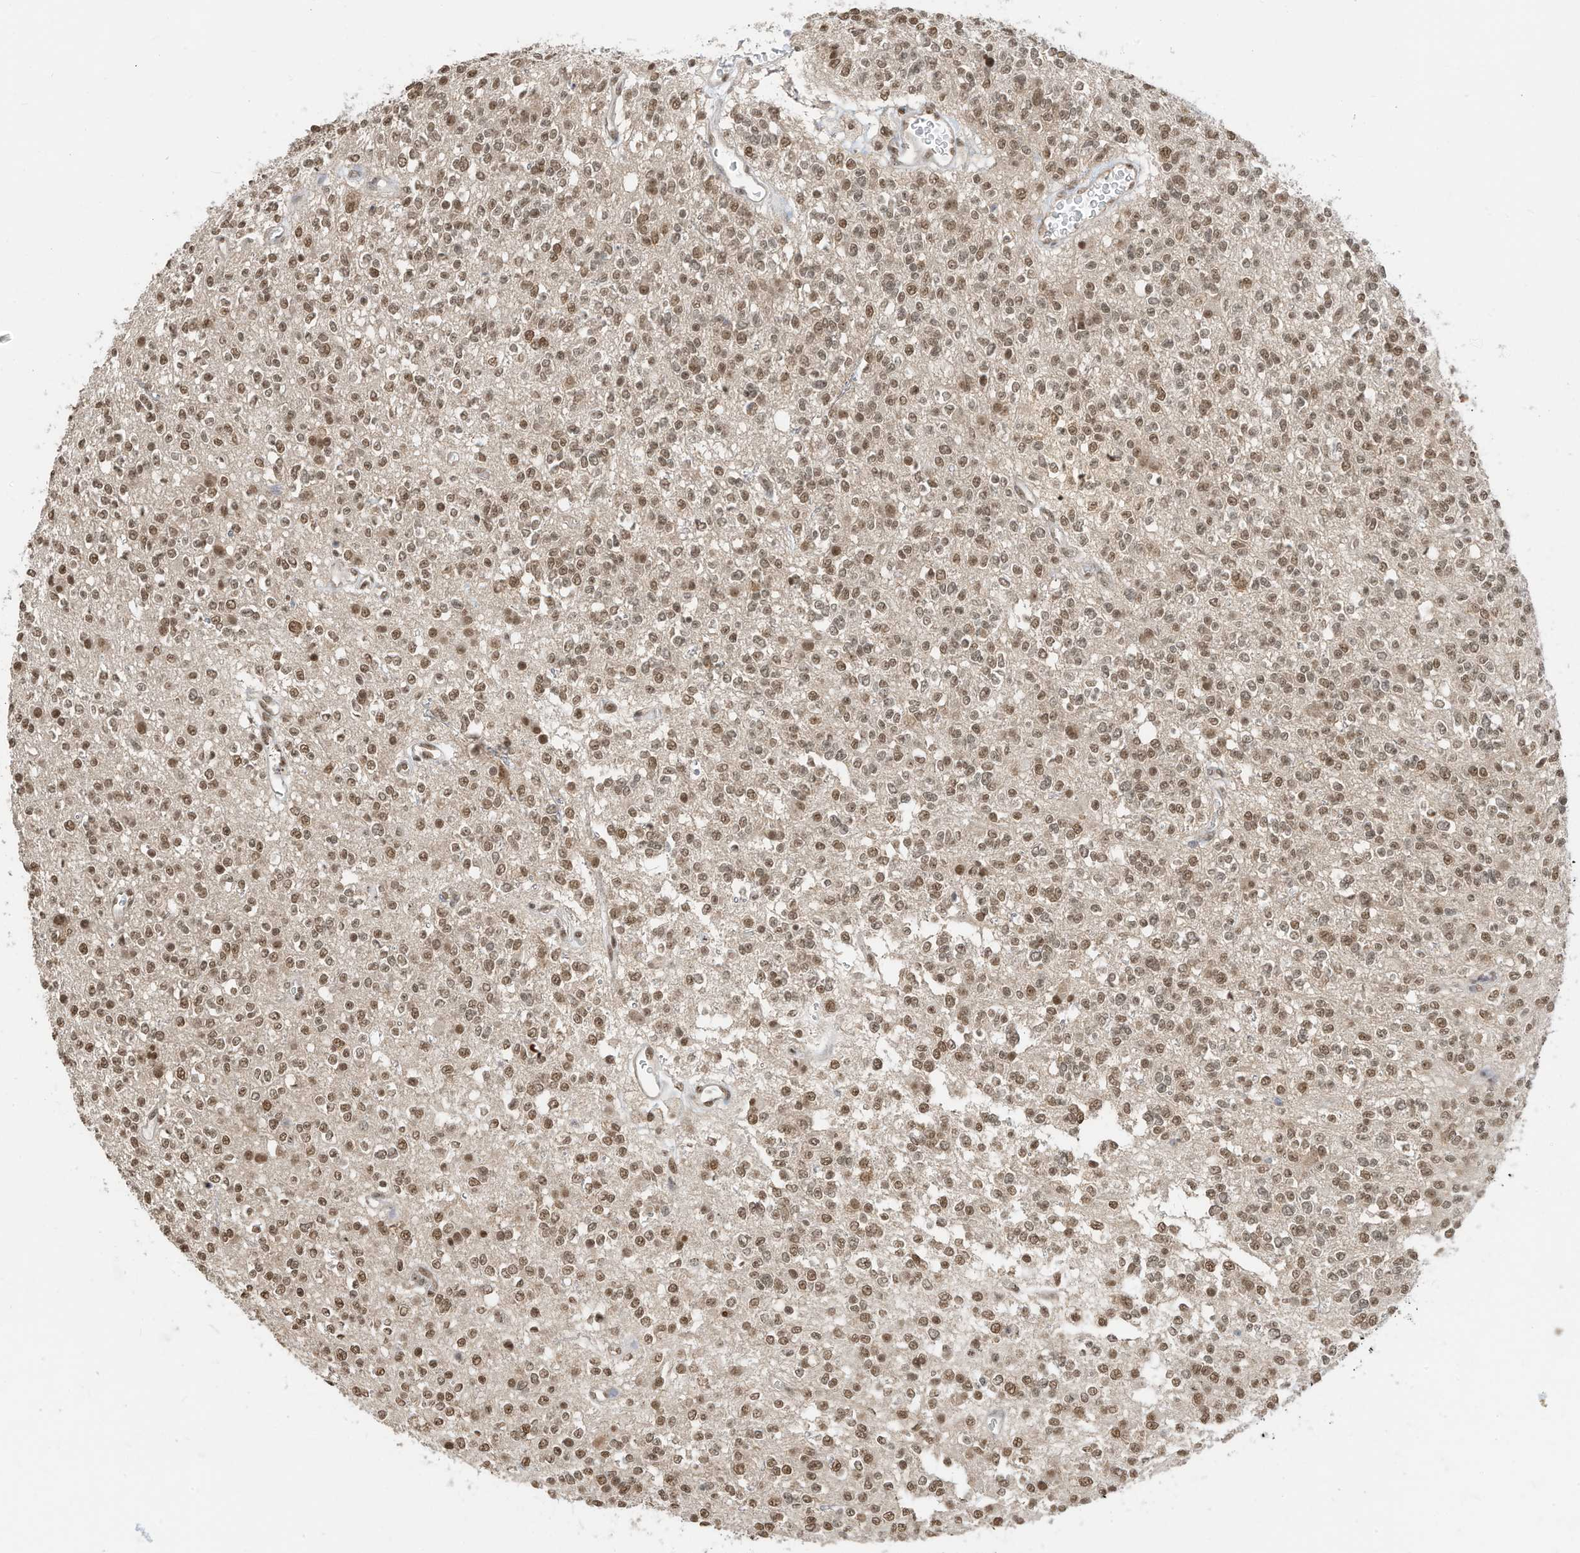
{"staining": {"intensity": "moderate", "quantity": ">75%", "location": "nuclear"}, "tissue": "glioma", "cell_type": "Tumor cells", "image_type": "cancer", "snomed": [{"axis": "morphology", "description": "Glioma, malignant, High grade"}, {"axis": "topography", "description": "Brain"}], "caption": "About >75% of tumor cells in human high-grade glioma (malignant) demonstrate moderate nuclear protein expression as visualized by brown immunohistochemical staining.", "gene": "ZNF195", "patient": {"sex": "male", "age": 34}}